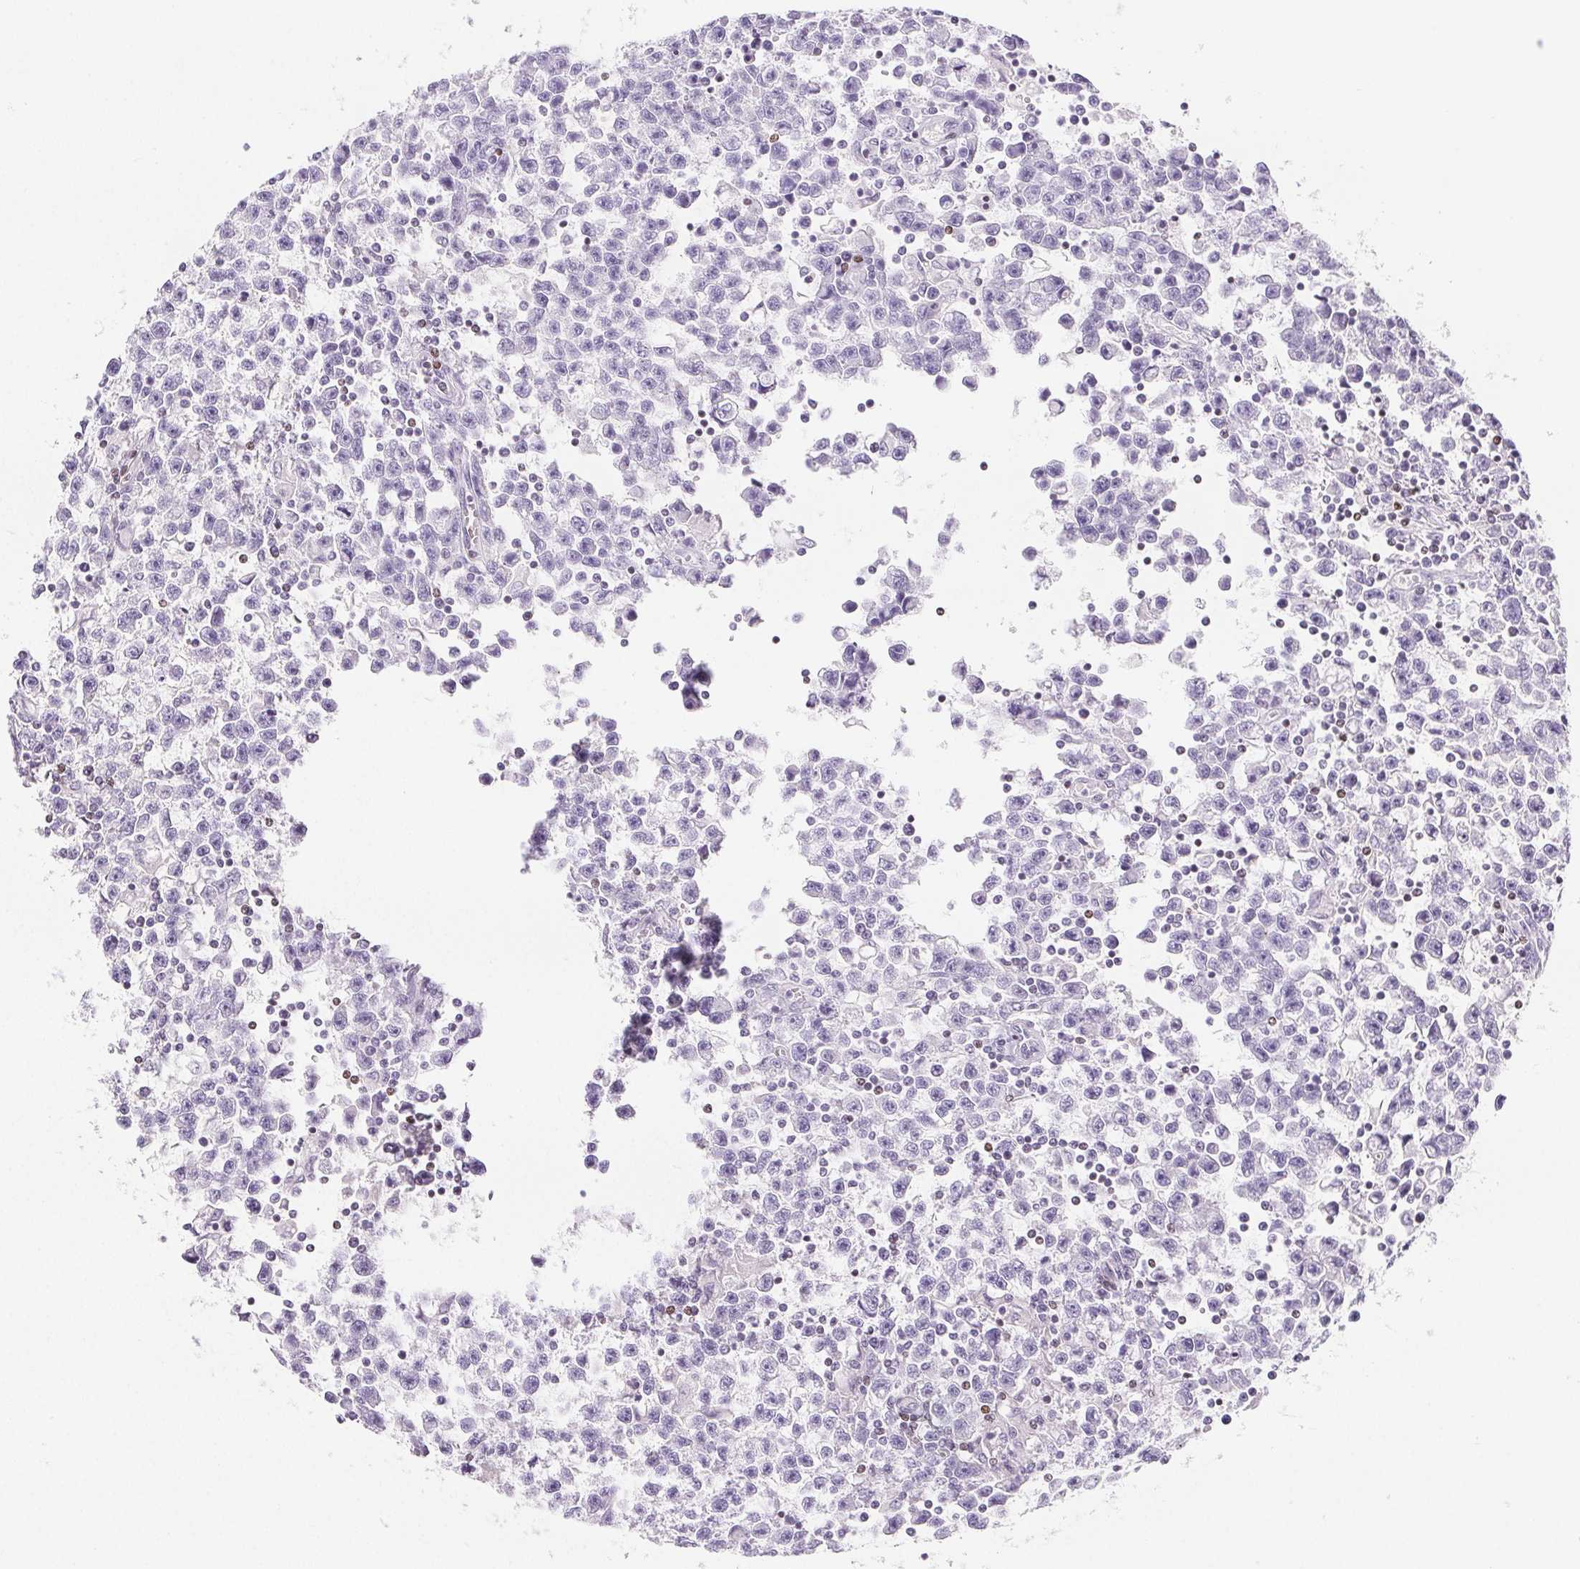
{"staining": {"intensity": "negative", "quantity": "none", "location": "none"}, "tissue": "testis cancer", "cell_type": "Tumor cells", "image_type": "cancer", "snomed": [{"axis": "morphology", "description": "Seminoma, NOS"}, {"axis": "topography", "description": "Testis"}], "caption": "Tumor cells are negative for brown protein staining in testis cancer. (IHC, brightfield microscopy, high magnification).", "gene": "BEND2", "patient": {"sex": "male", "age": 31}}